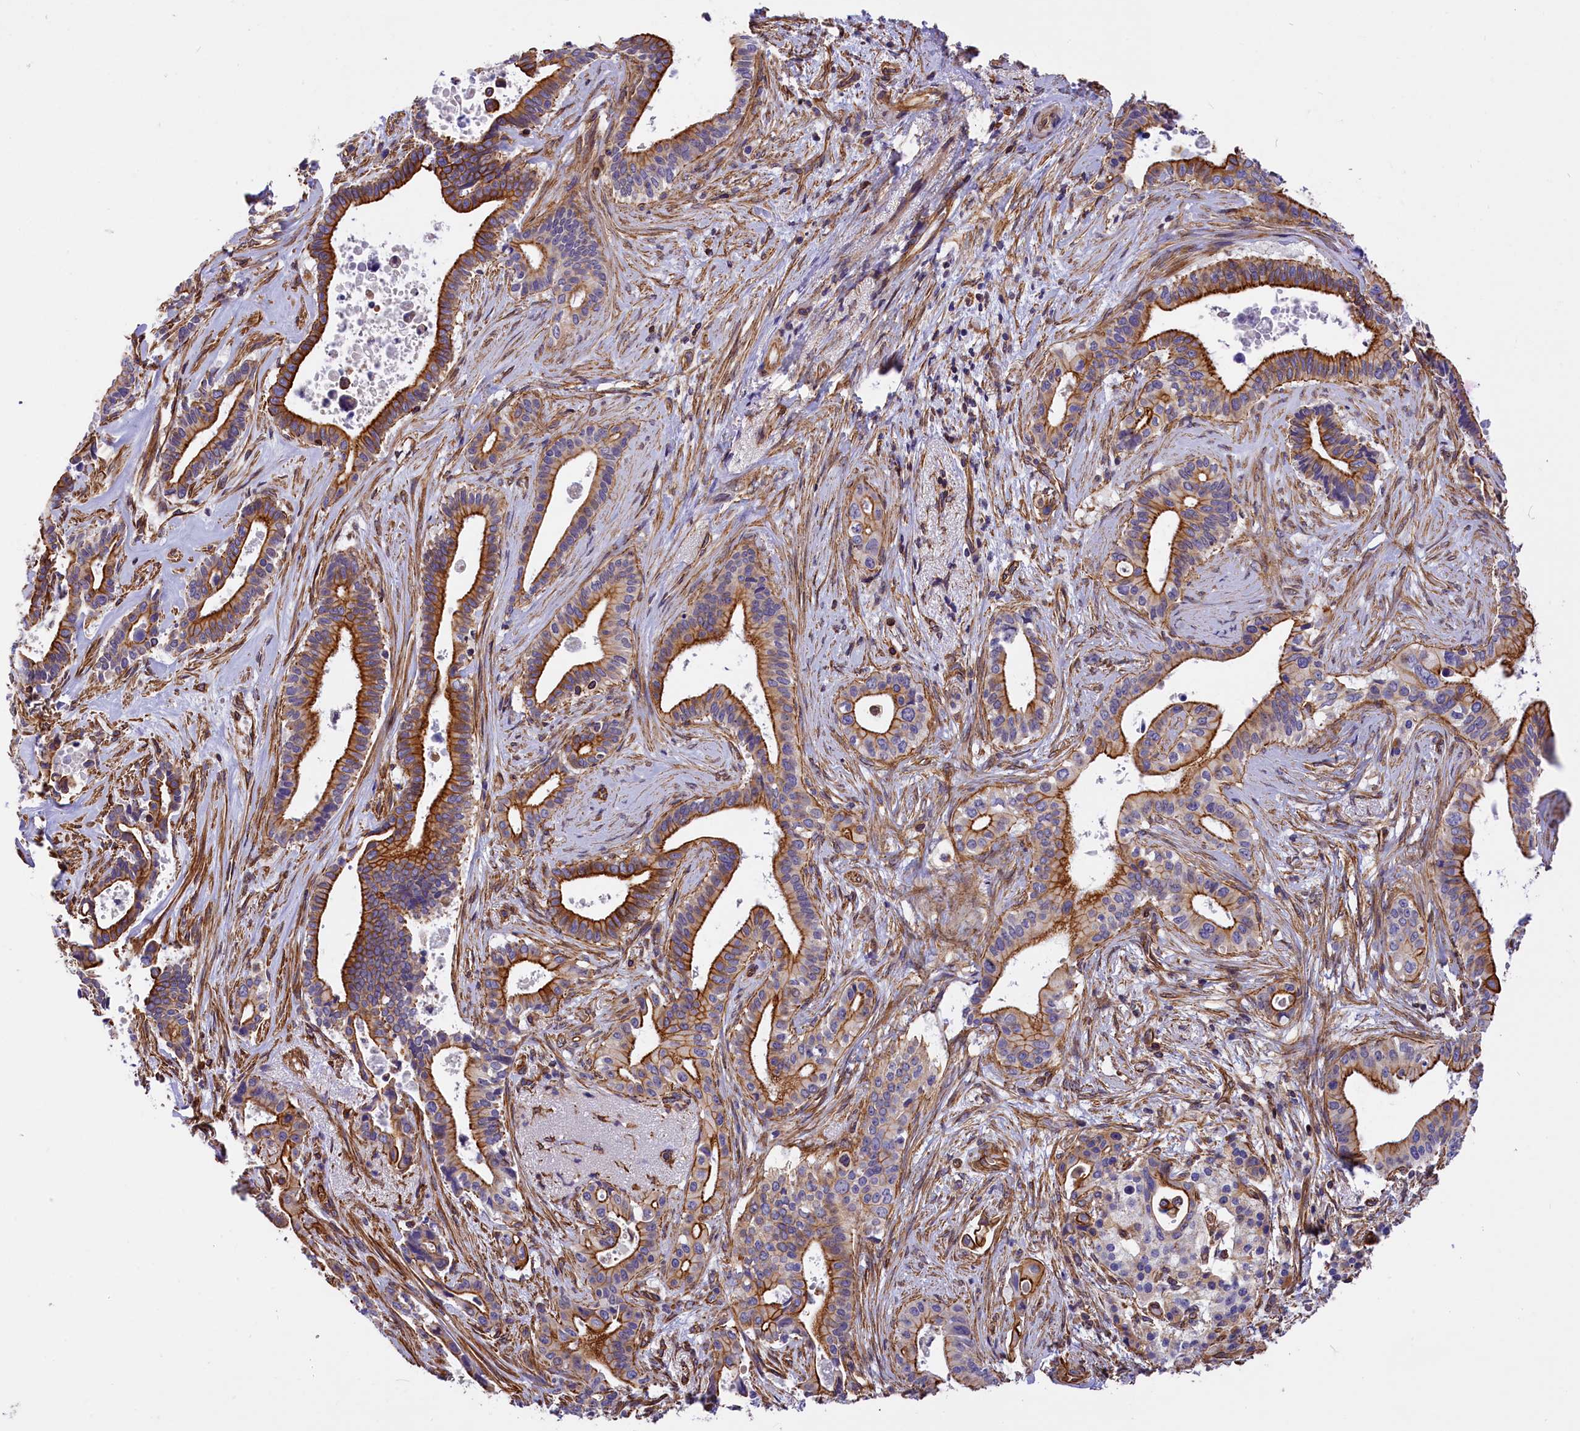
{"staining": {"intensity": "strong", "quantity": ">75%", "location": "cytoplasmic/membranous"}, "tissue": "pancreatic cancer", "cell_type": "Tumor cells", "image_type": "cancer", "snomed": [{"axis": "morphology", "description": "Adenocarcinoma, NOS"}, {"axis": "topography", "description": "Pancreas"}], "caption": "A histopathology image of pancreatic cancer stained for a protein reveals strong cytoplasmic/membranous brown staining in tumor cells.", "gene": "MED20", "patient": {"sex": "female", "age": 77}}